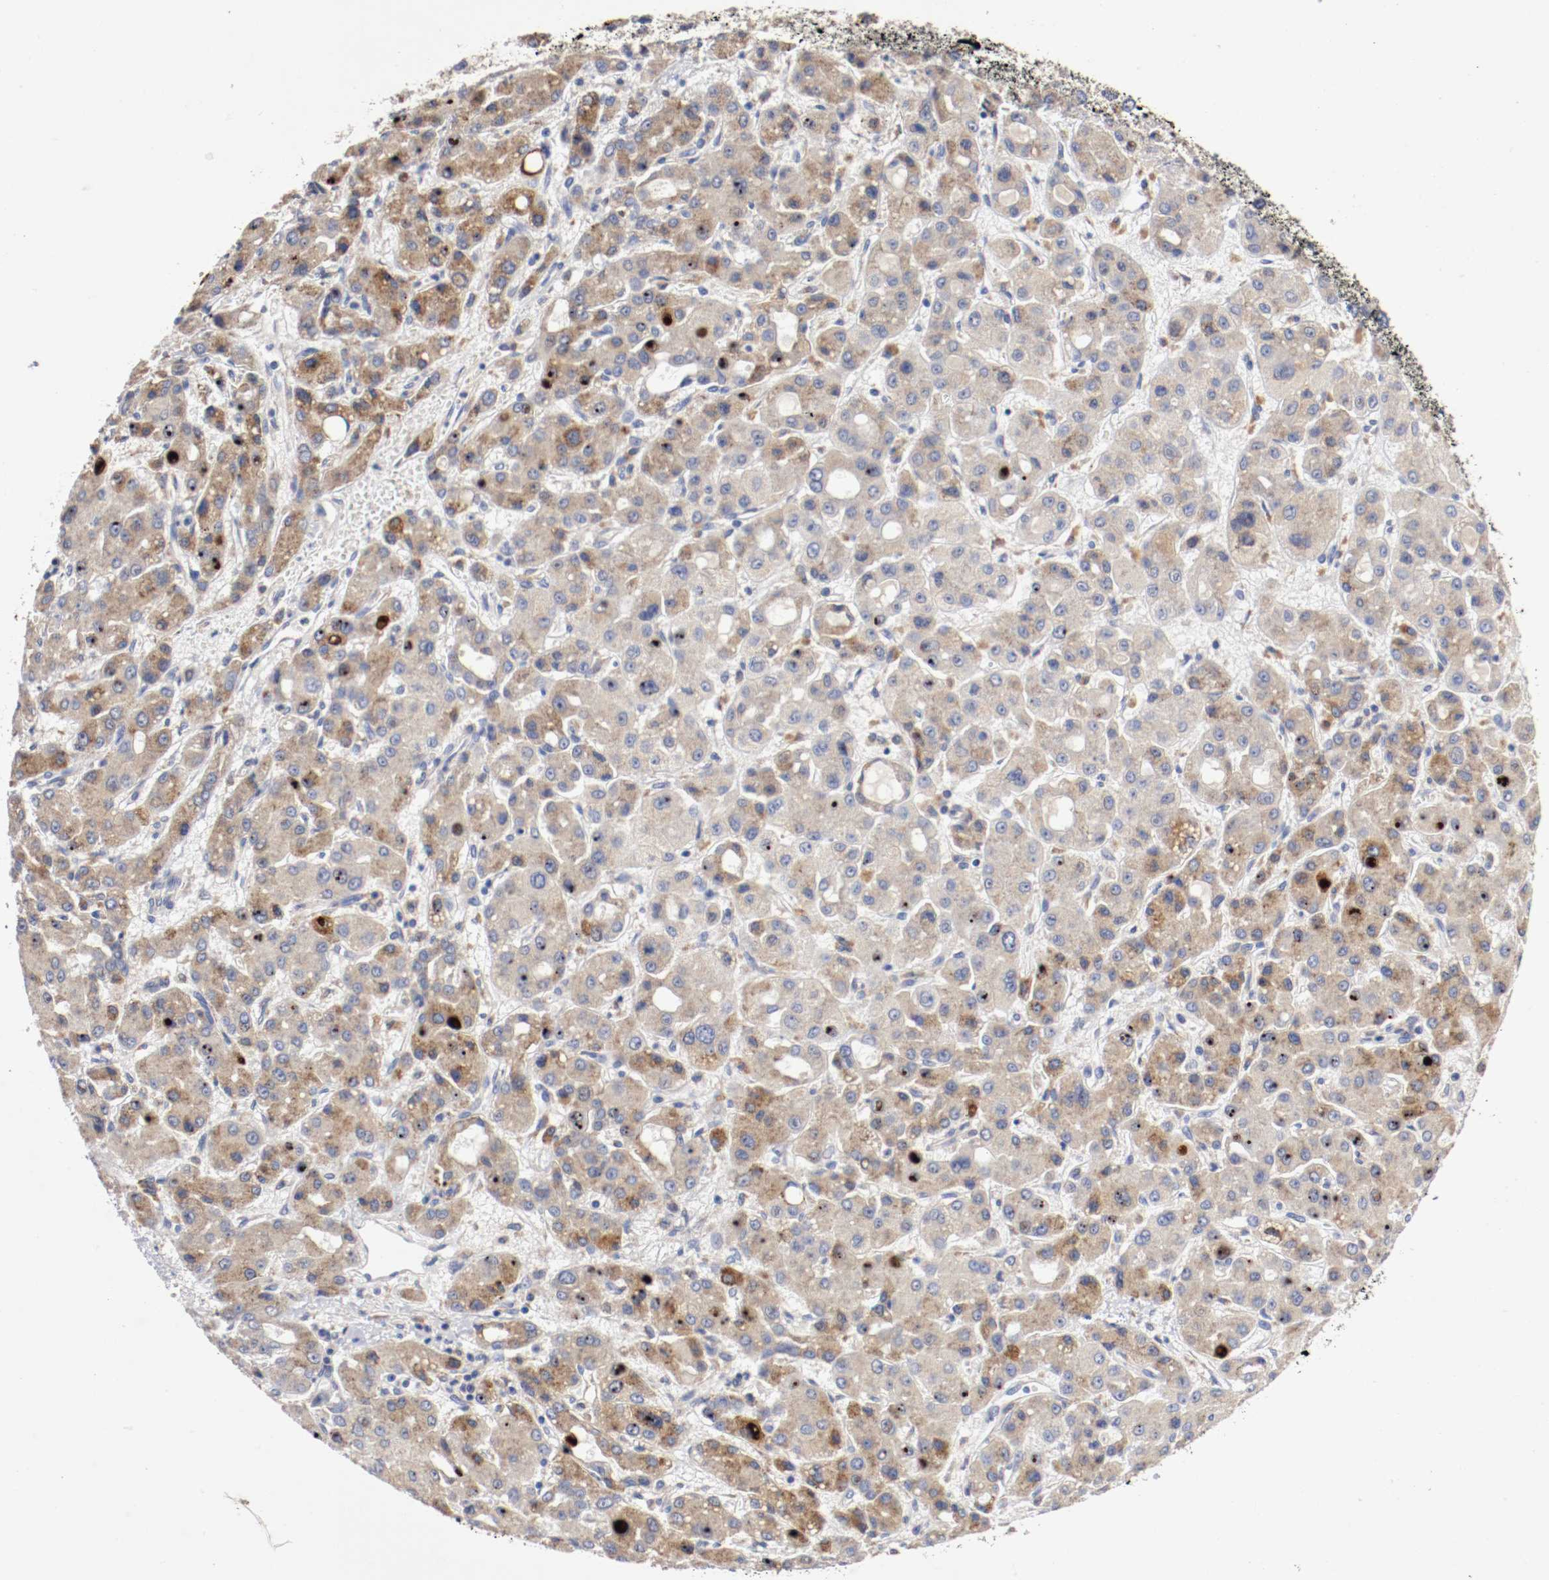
{"staining": {"intensity": "moderate", "quantity": "25%-75%", "location": "cytoplasmic/membranous"}, "tissue": "liver cancer", "cell_type": "Tumor cells", "image_type": "cancer", "snomed": [{"axis": "morphology", "description": "Carcinoma, Hepatocellular, NOS"}, {"axis": "topography", "description": "Liver"}], "caption": "Immunohistochemical staining of human liver cancer demonstrates moderate cytoplasmic/membranous protein positivity in approximately 25%-75% of tumor cells.", "gene": "TRAF2", "patient": {"sex": "male", "age": 55}}